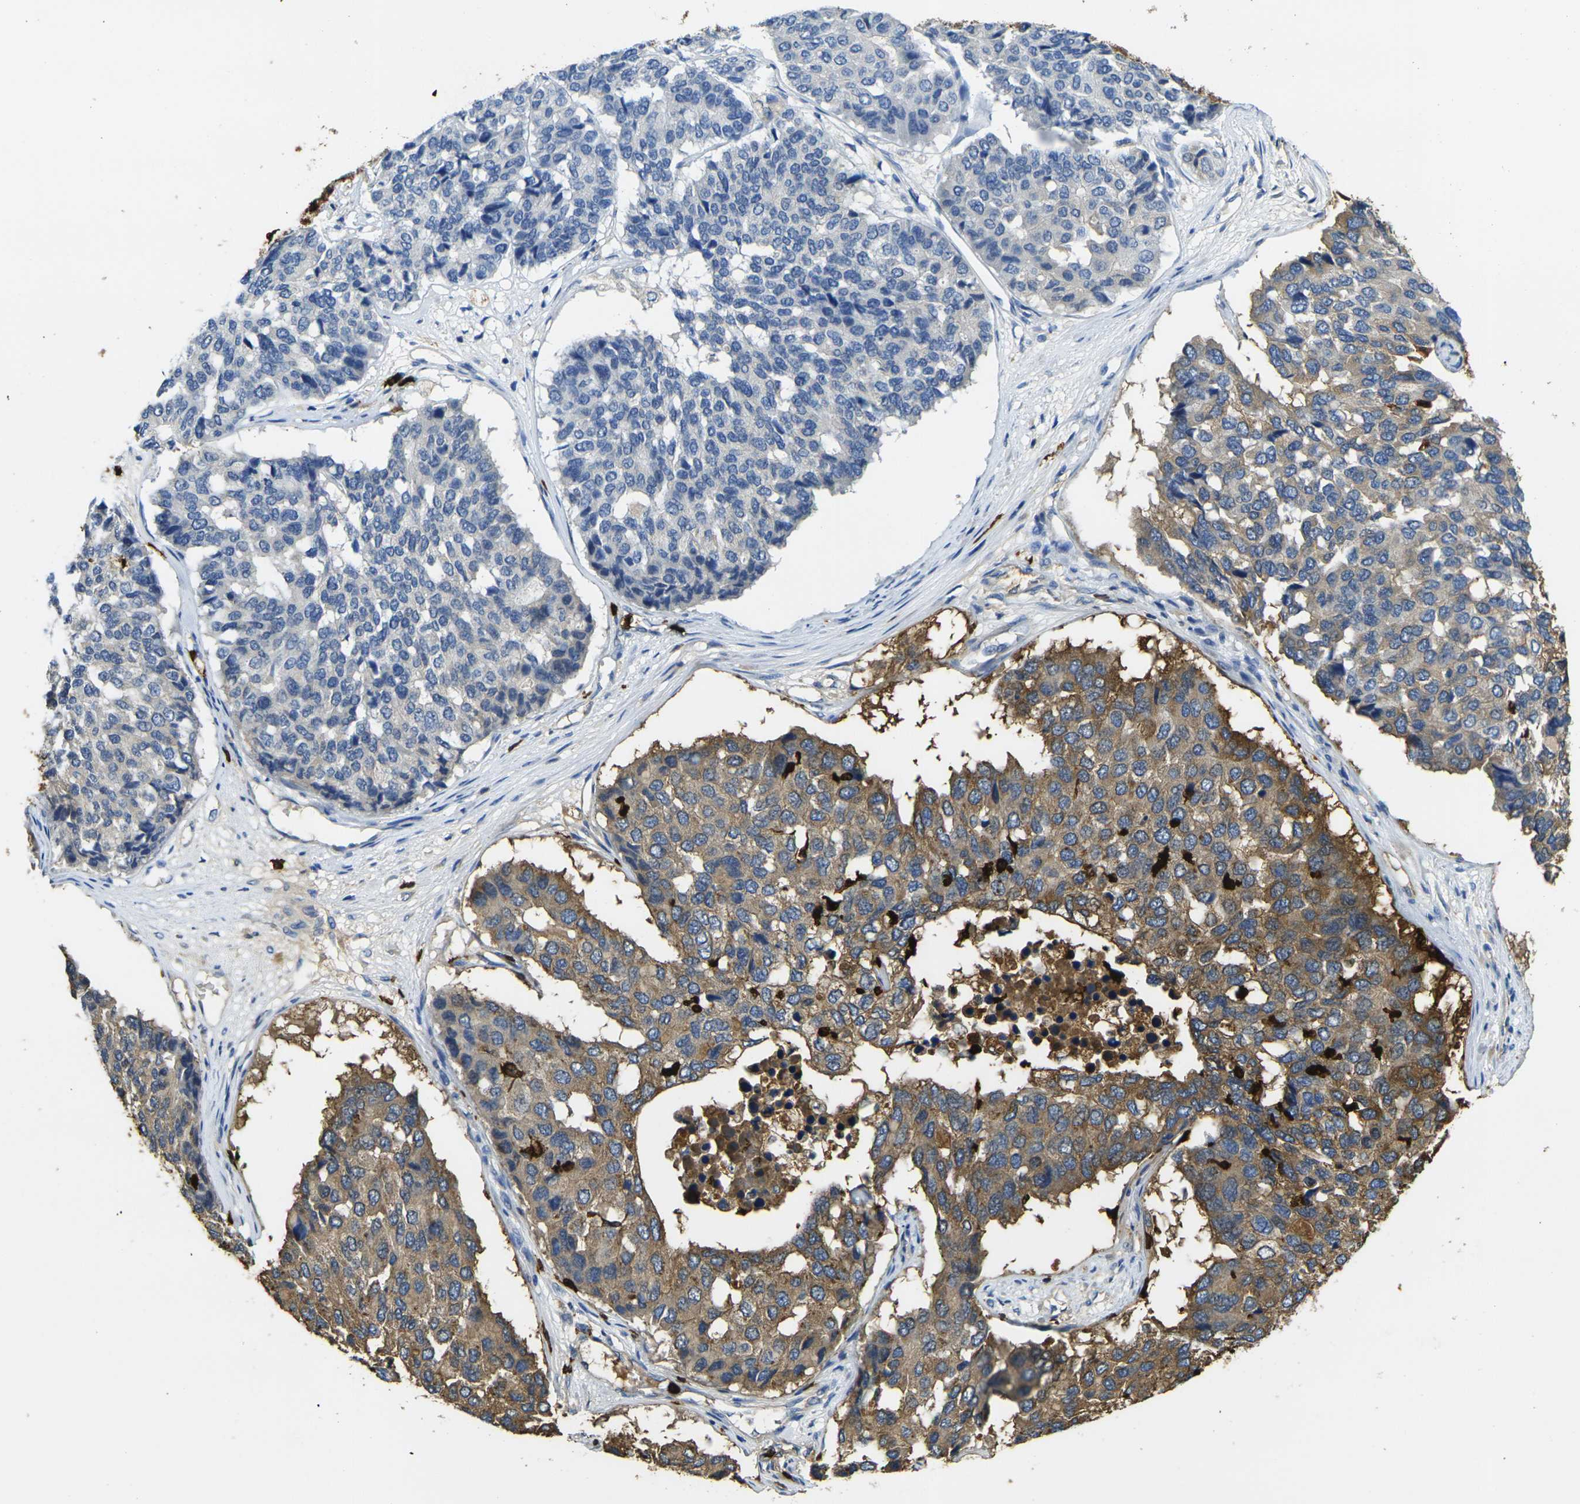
{"staining": {"intensity": "moderate", "quantity": "25%-75%", "location": "cytoplasmic/membranous"}, "tissue": "pancreatic cancer", "cell_type": "Tumor cells", "image_type": "cancer", "snomed": [{"axis": "morphology", "description": "Adenocarcinoma, NOS"}, {"axis": "topography", "description": "Pancreas"}], "caption": "Adenocarcinoma (pancreatic) stained for a protein exhibits moderate cytoplasmic/membranous positivity in tumor cells. (Brightfield microscopy of DAB IHC at high magnification).", "gene": "S100A9", "patient": {"sex": "male", "age": 50}}